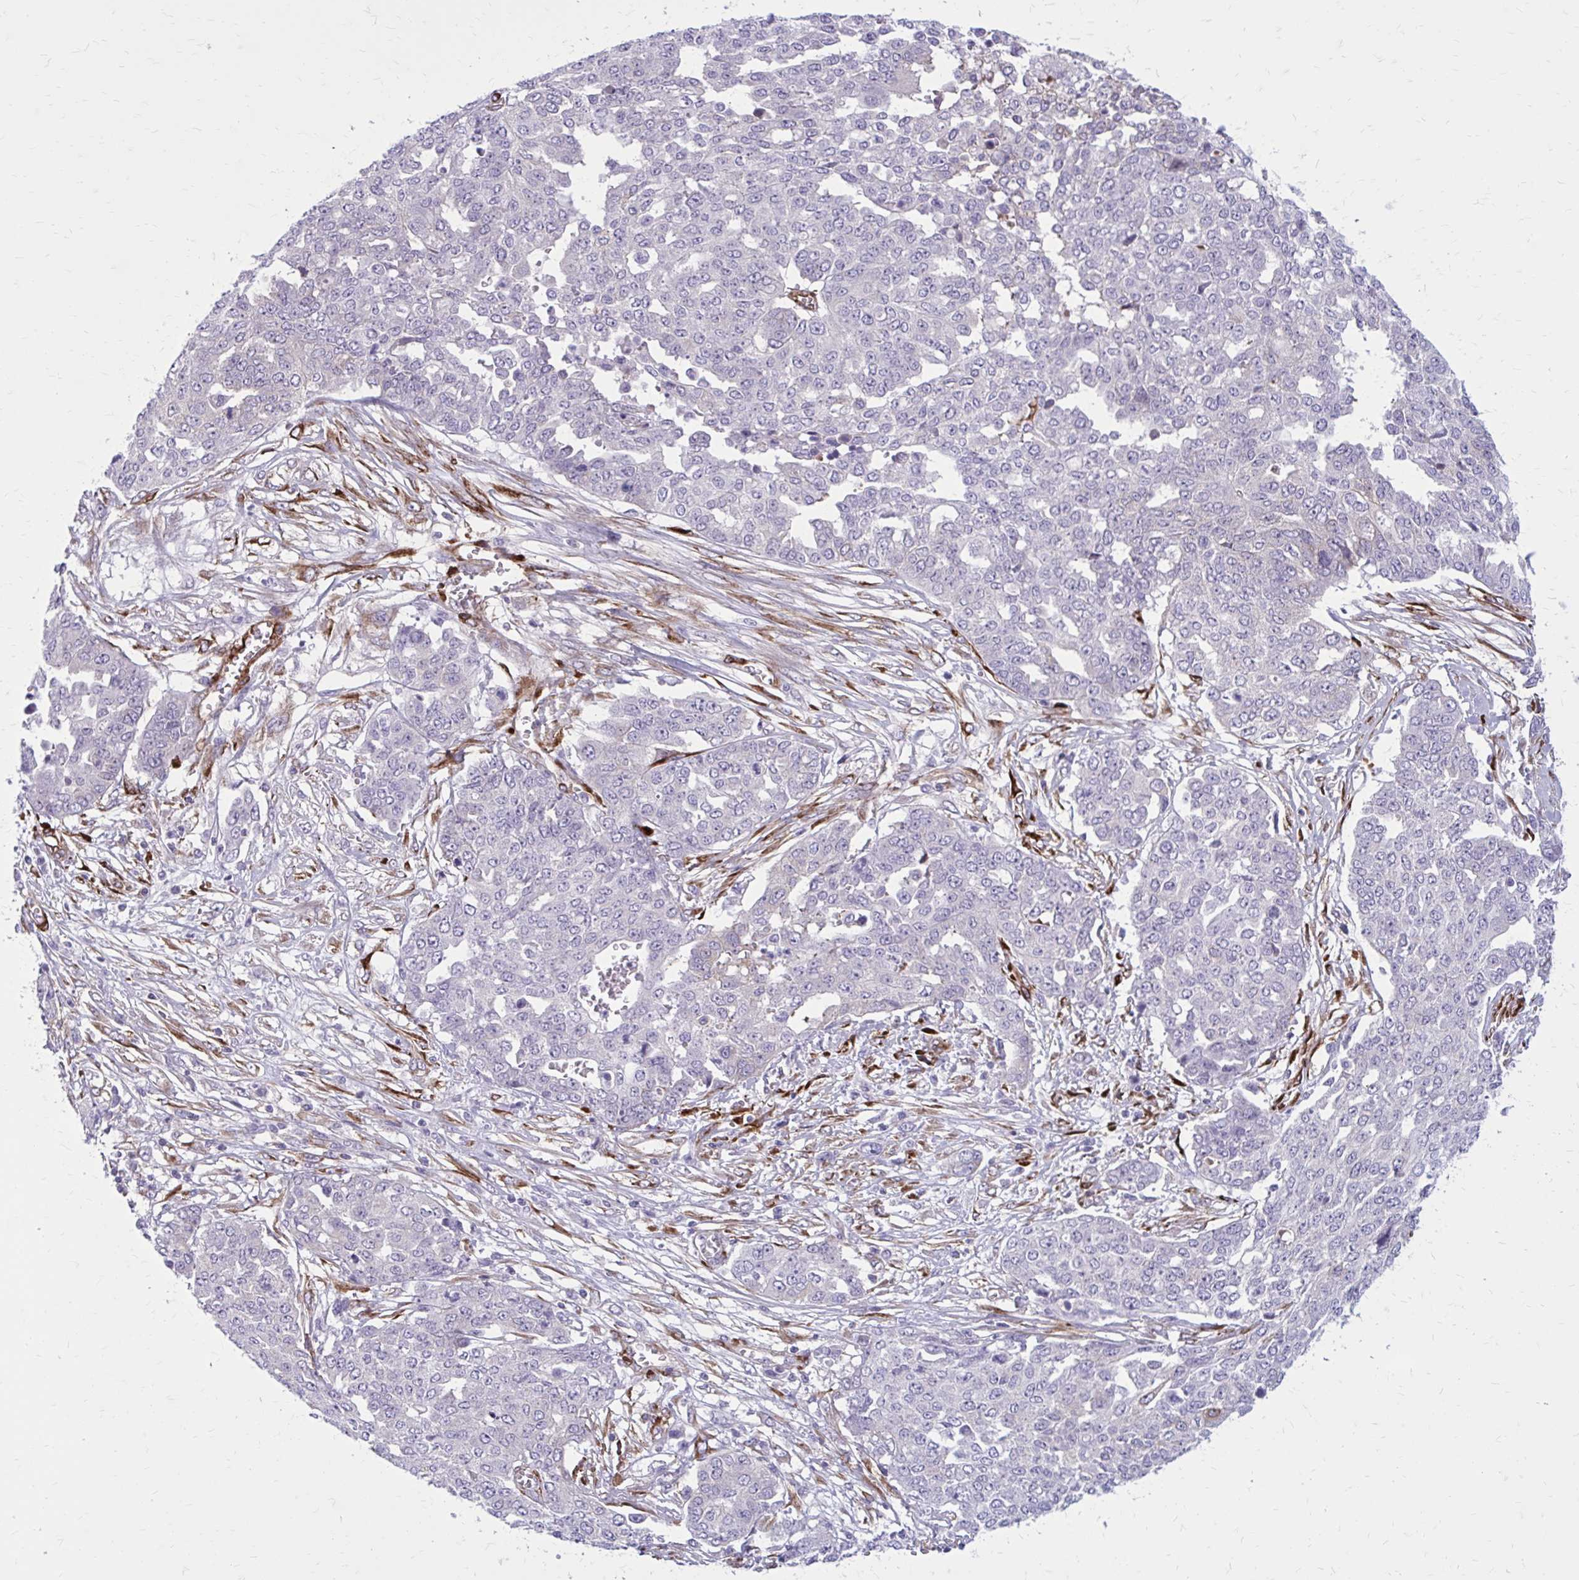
{"staining": {"intensity": "negative", "quantity": "none", "location": "none"}, "tissue": "ovarian cancer", "cell_type": "Tumor cells", "image_type": "cancer", "snomed": [{"axis": "morphology", "description": "Cystadenocarcinoma, serous, NOS"}, {"axis": "topography", "description": "Soft tissue"}, {"axis": "topography", "description": "Ovary"}], "caption": "Protein analysis of ovarian cancer (serous cystadenocarcinoma) reveals no significant positivity in tumor cells.", "gene": "BEND5", "patient": {"sex": "female", "age": 57}}